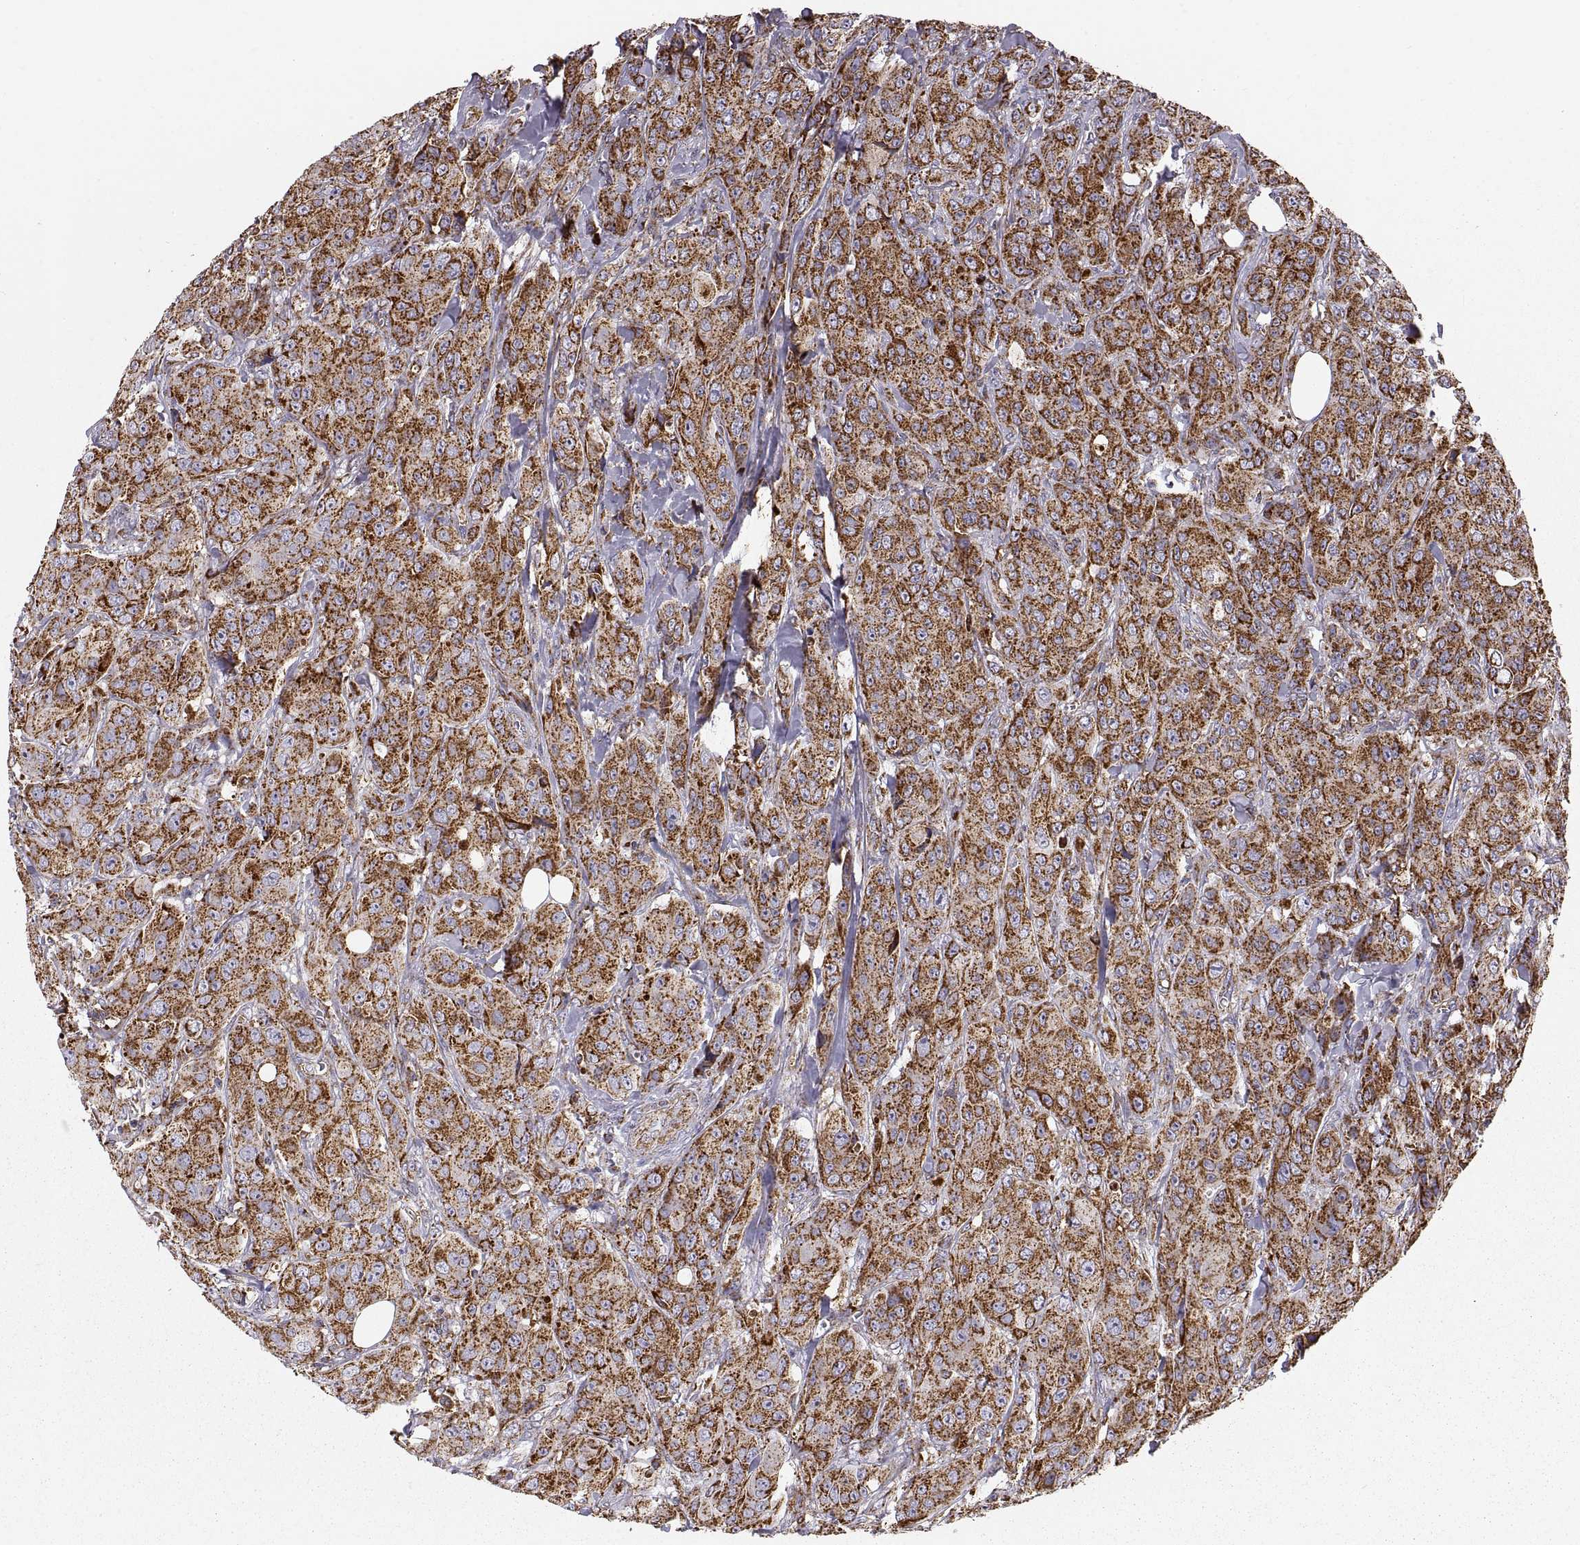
{"staining": {"intensity": "strong", "quantity": ">75%", "location": "cytoplasmic/membranous"}, "tissue": "breast cancer", "cell_type": "Tumor cells", "image_type": "cancer", "snomed": [{"axis": "morphology", "description": "Duct carcinoma"}, {"axis": "topography", "description": "Breast"}], "caption": "IHC photomicrograph of breast infiltrating ductal carcinoma stained for a protein (brown), which shows high levels of strong cytoplasmic/membranous staining in about >75% of tumor cells.", "gene": "ARSD", "patient": {"sex": "female", "age": 43}}